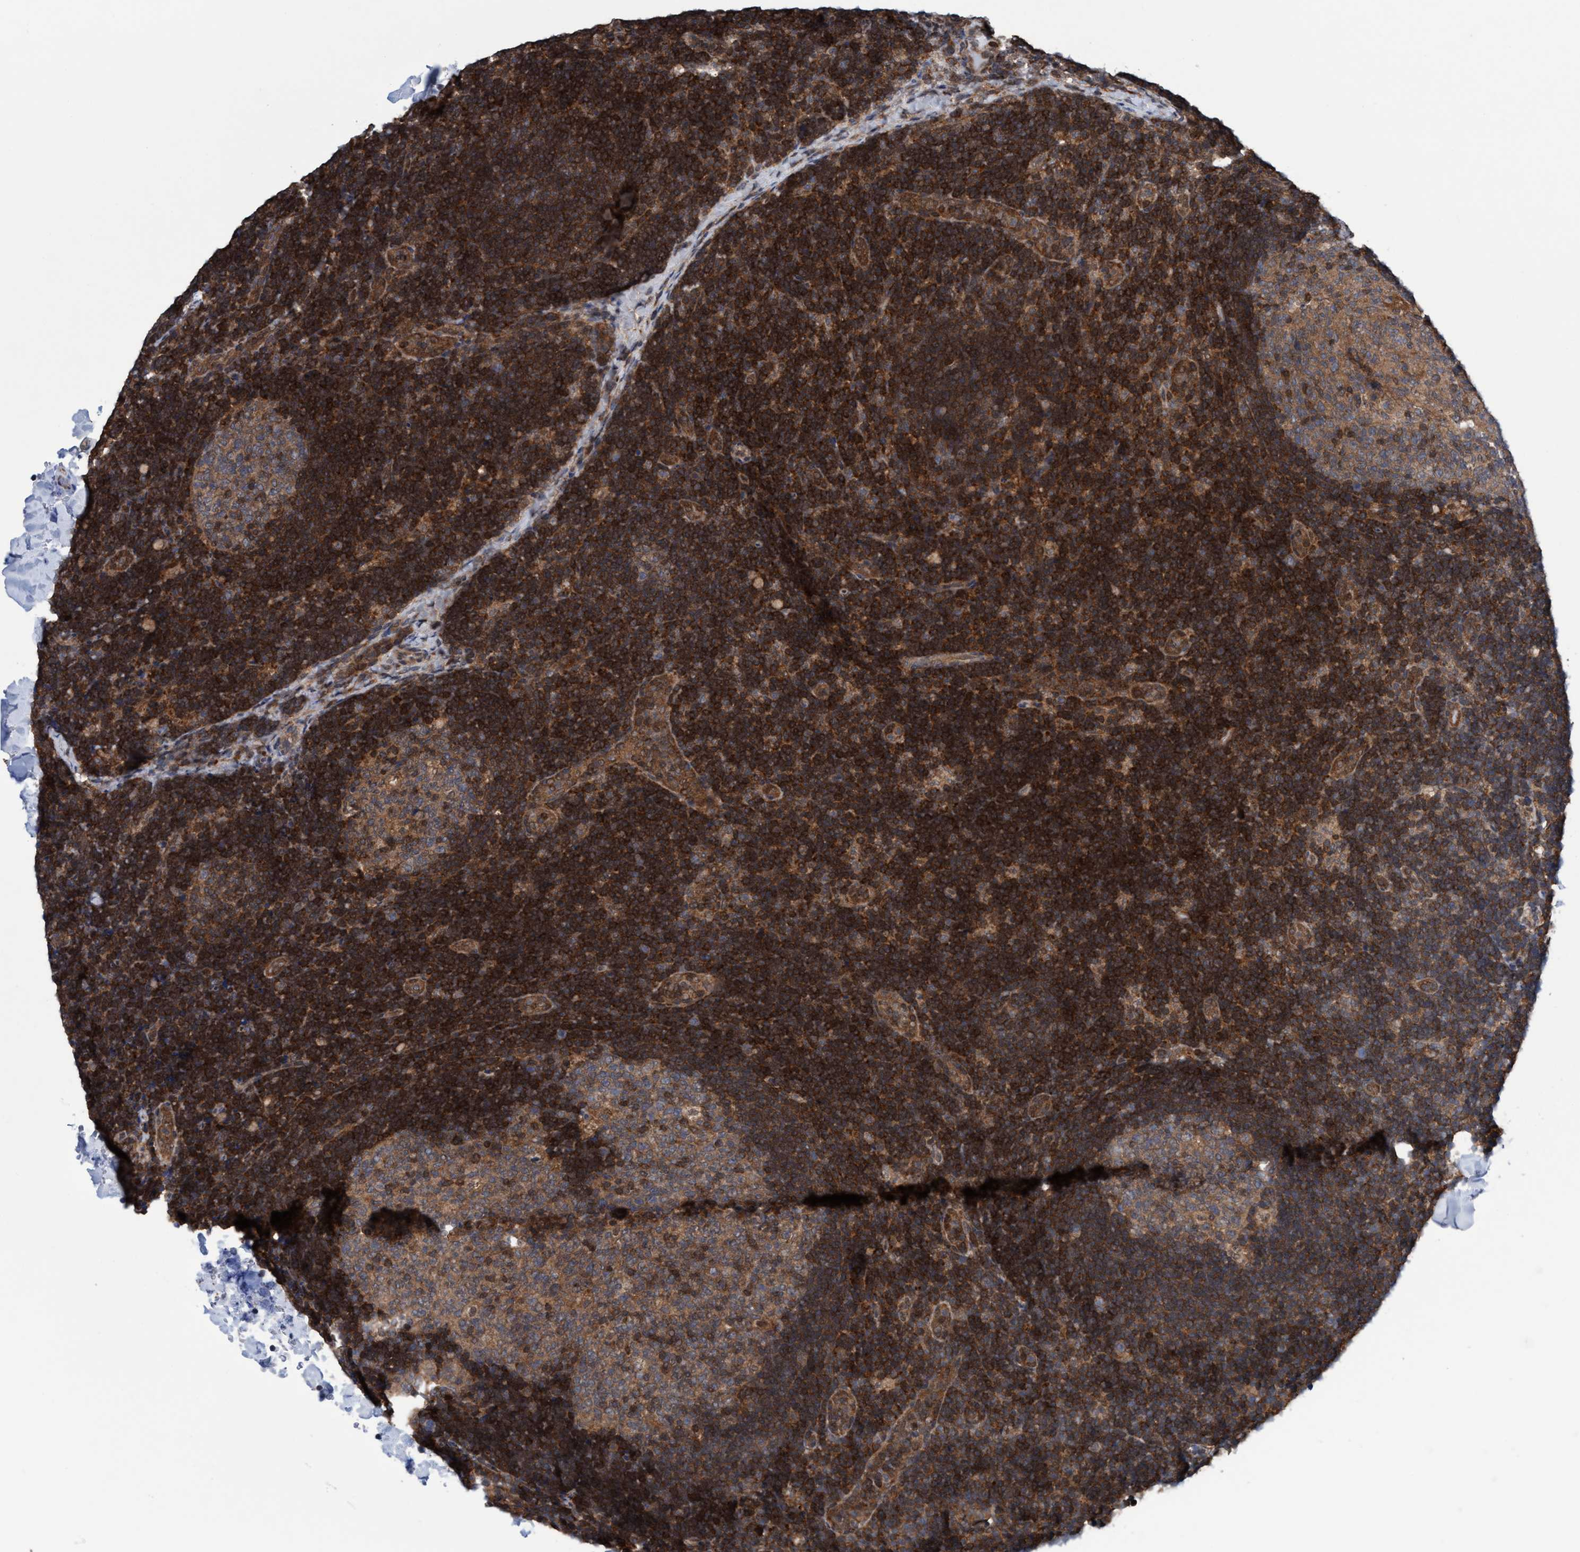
{"staining": {"intensity": "moderate", "quantity": ">75%", "location": "cytoplasmic/membranous"}, "tissue": "lymph node", "cell_type": "Germinal center cells", "image_type": "normal", "snomed": [{"axis": "morphology", "description": "Normal tissue, NOS"}, {"axis": "topography", "description": "Lymph node"}], "caption": "Normal lymph node exhibits moderate cytoplasmic/membranous positivity in approximately >75% of germinal center cells.", "gene": "GLOD4", "patient": {"sex": "female", "age": 14}}